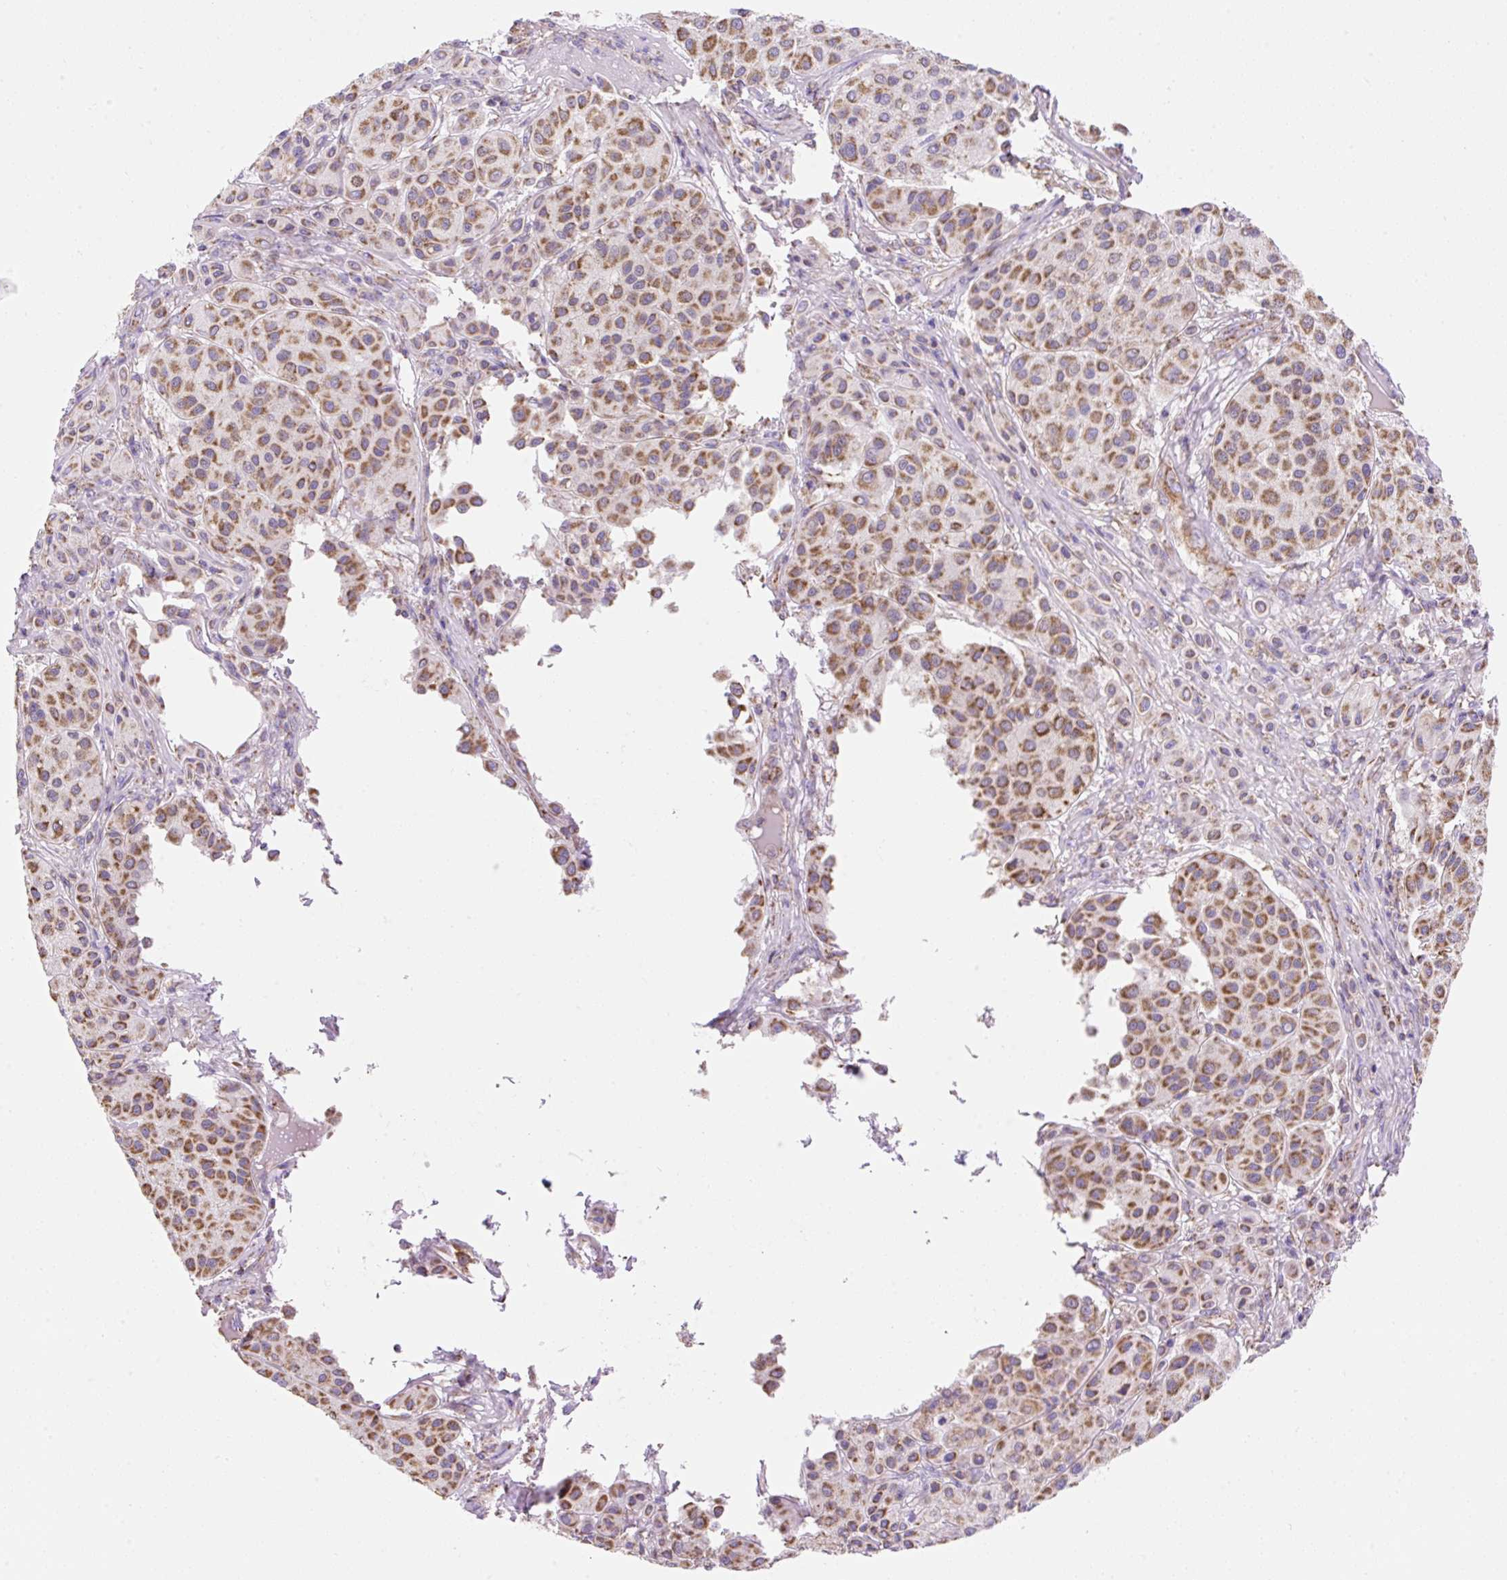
{"staining": {"intensity": "moderate", "quantity": ">75%", "location": "cytoplasmic/membranous"}, "tissue": "melanoma", "cell_type": "Tumor cells", "image_type": "cancer", "snomed": [{"axis": "morphology", "description": "Malignant melanoma, Metastatic site"}, {"axis": "topography", "description": "Smooth muscle"}], "caption": "Tumor cells display medium levels of moderate cytoplasmic/membranous expression in approximately >75% of cells in melanoma.", "gene": "DAAM2", "patient": {"sex": "male", "age": 41}}